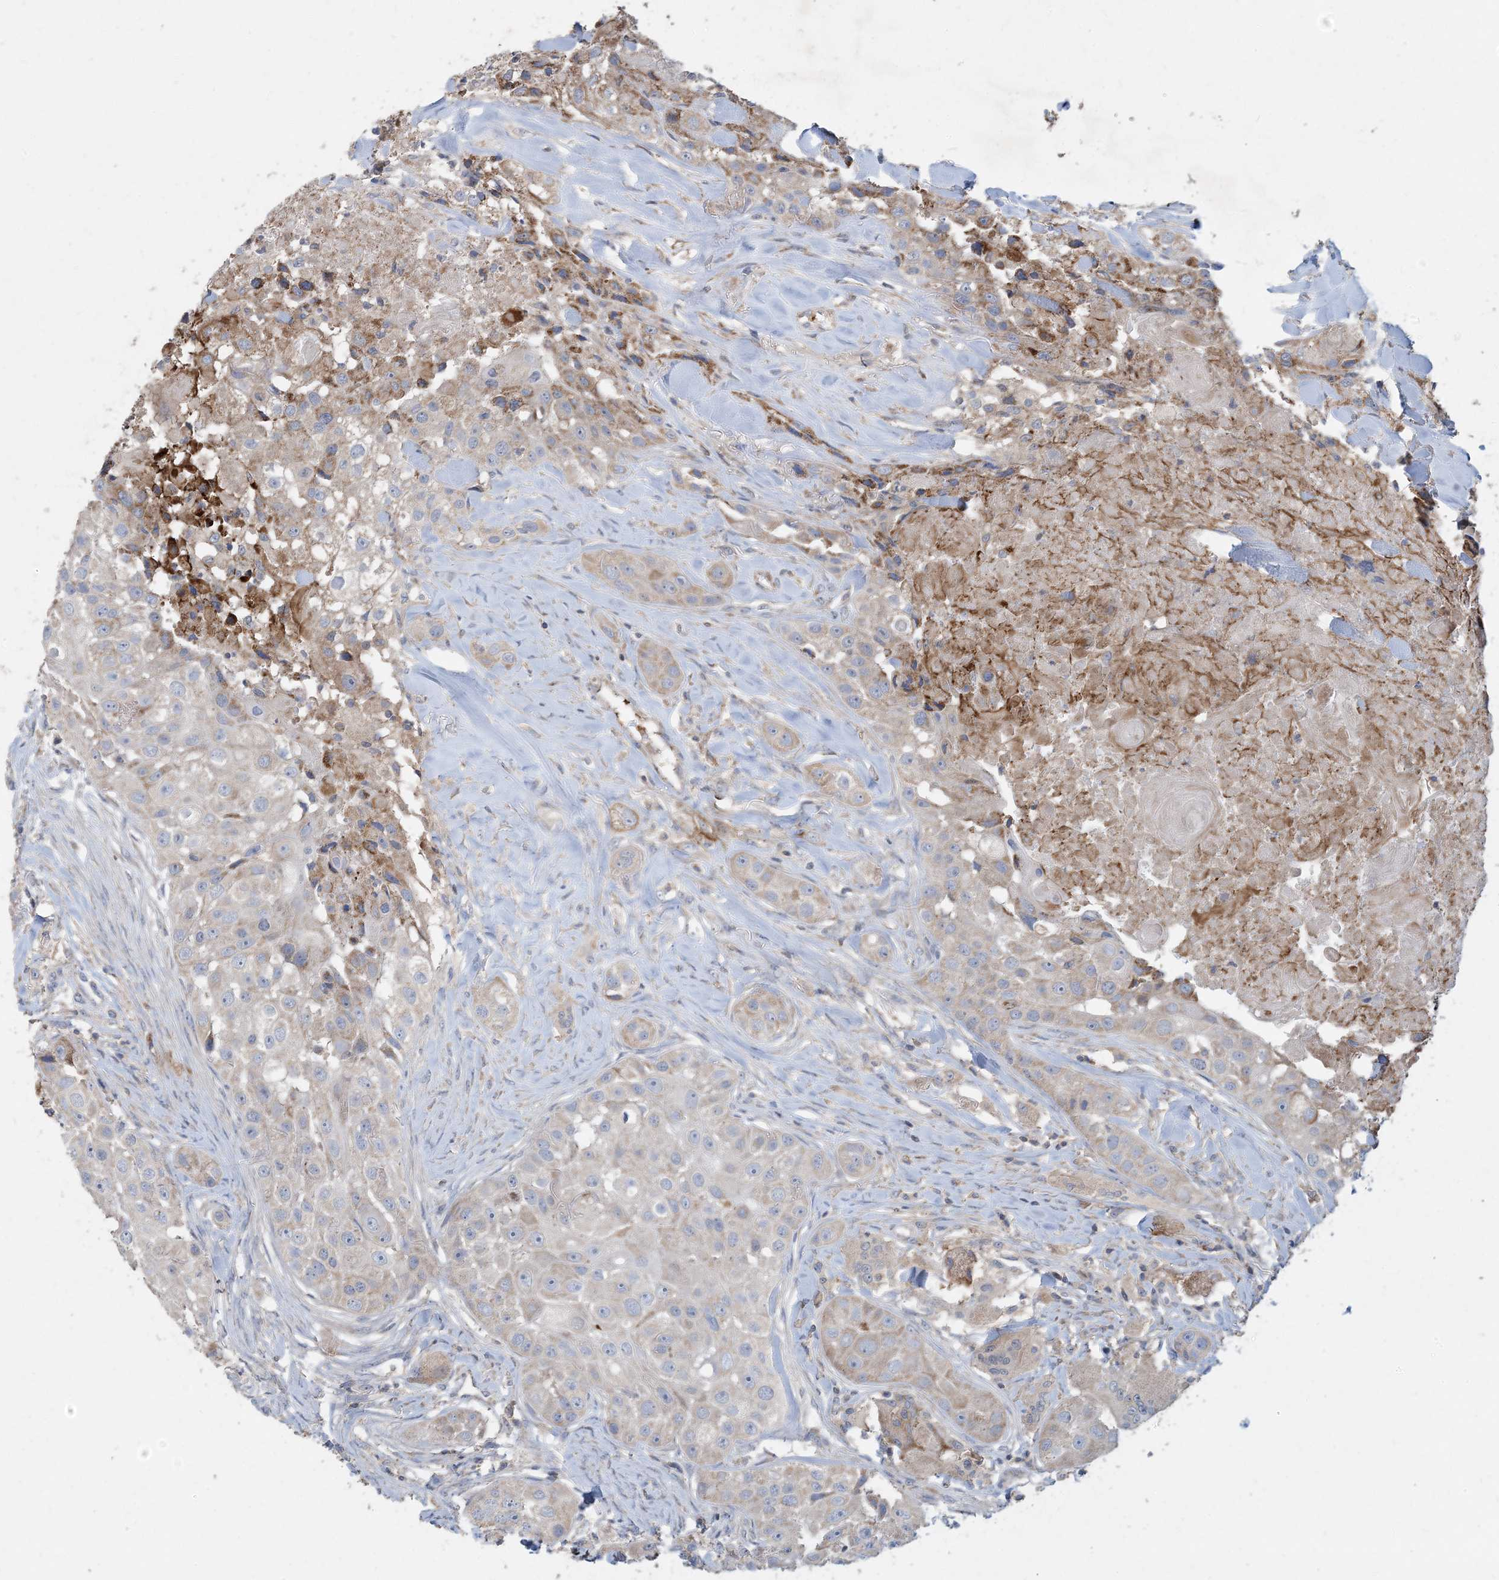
{"staining": {"intensity": "weak", "quantity": "<25%", "location": "cytoplasmic/membranous"}, "tissue": "head and neck cancer", "cell_type": "Tumor cells", "image_type": "cancer", "snomed": [{"axis": "morphology", "description": "Normal tissue, NOS"}, {"axis": "morphology", "description": "Squamous cell carcinoma, NOS"}, {"axis": "topography", "description": "Skeletal muscle"}, {"axis": "topography", "description": "Head-Neck"}], "caption": "DAB (3,3'-diaminobenzidine) immunohistochemical staining of human head and neck cancer (squamous cell carcinoma) exhibits no significant expression in tumor cells. (DAB (3,3'-diaminobenzidine) IHC with hematoxylin counter stain).", "gene": "ECHDC1", "patient": {"sex": "male", "age": 51}}